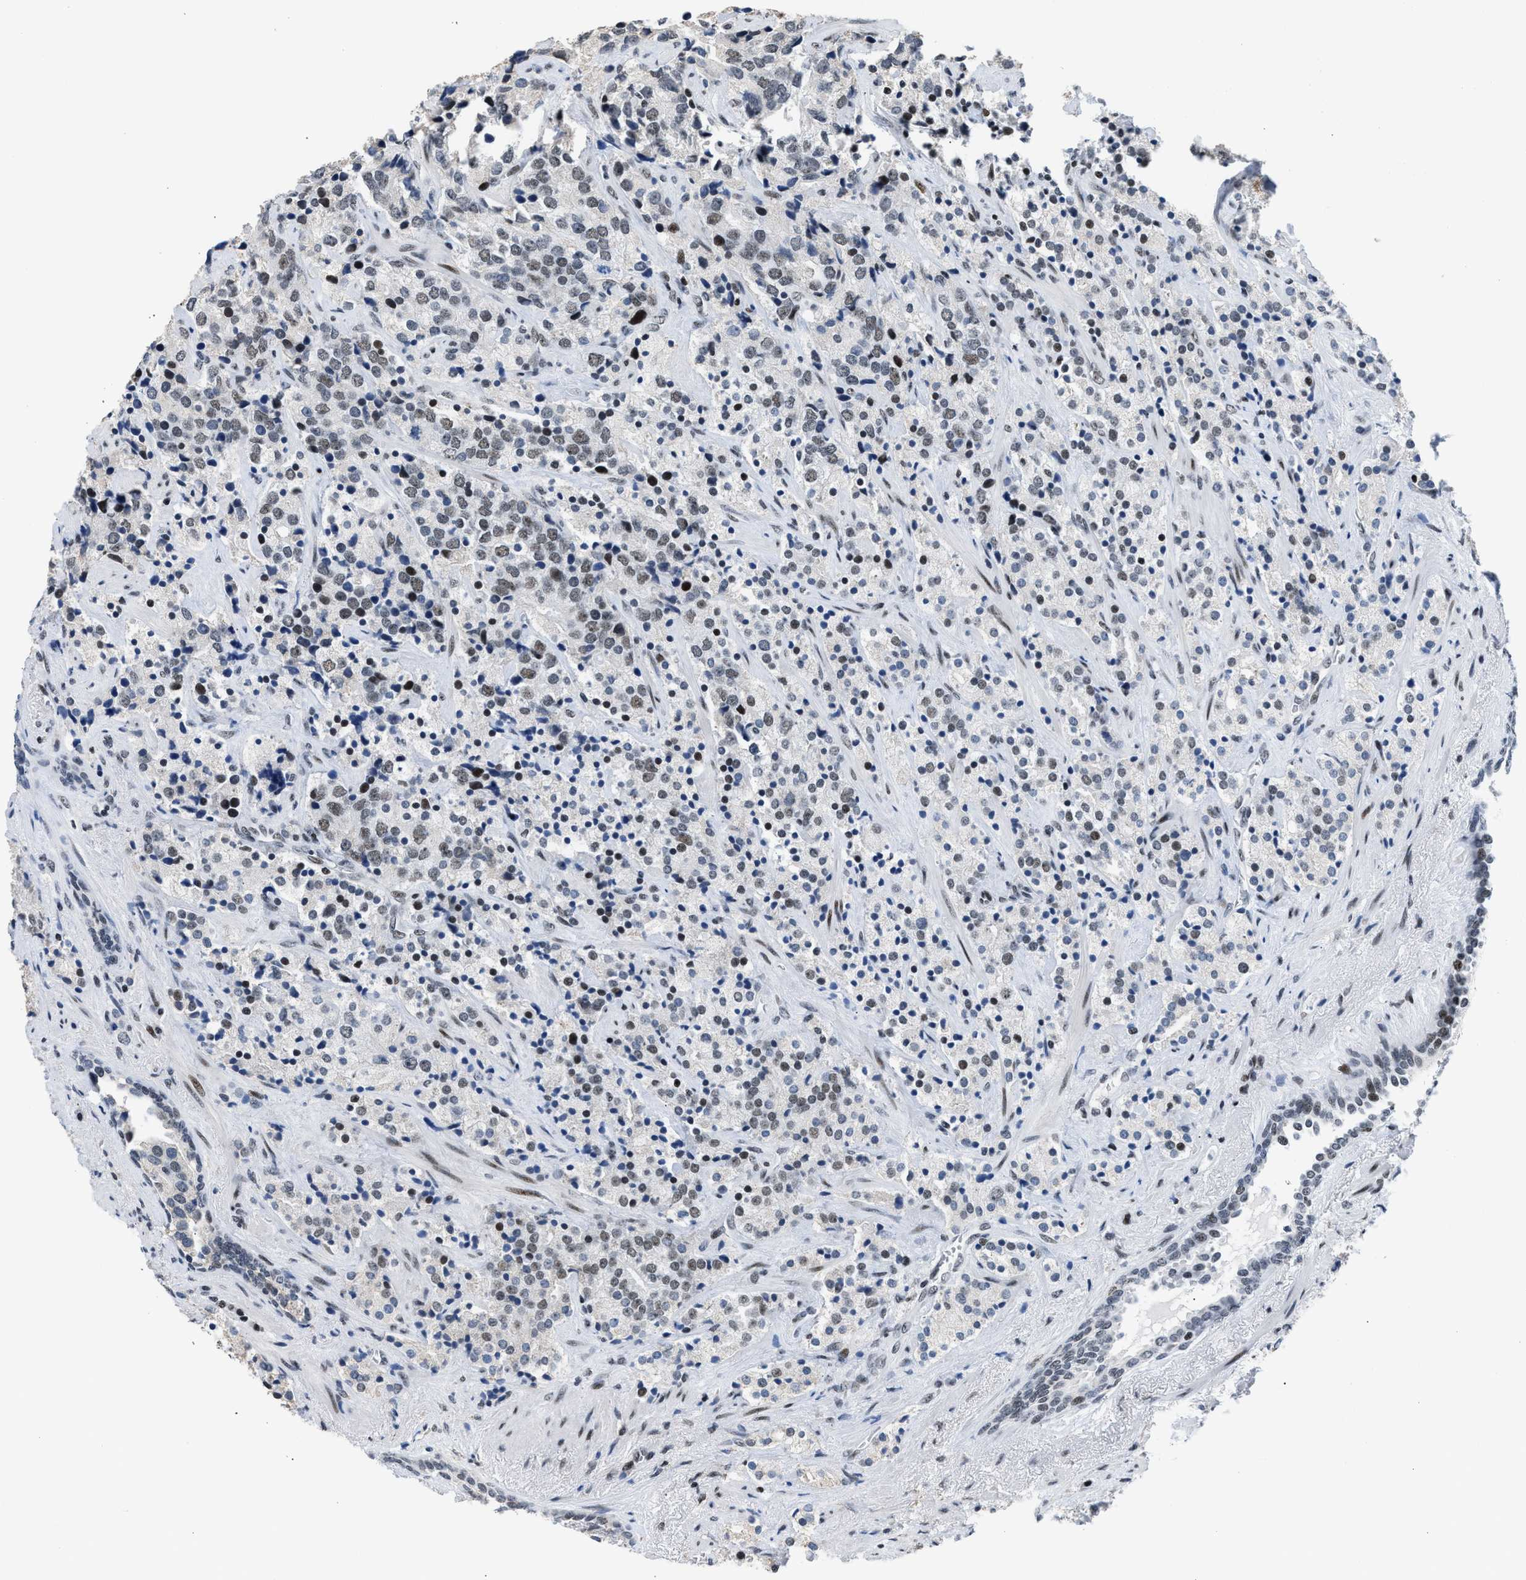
{"staining": {"intensity": "weak", "quantity": "25%-75%", "location": "nuclear"}, "tissue": "prostate cancer", "cell_type": "Tumor cells", "image_type": "cancer", "snomed": [{"axis": "morphology", "description": "Adenocarcinoma, High grade"}, {"axis": "topography", "description": "Prostate"}], "caption": "Brown immunohistochemical staining in human prostate cancer demonstrates weak nuclear staining in about 25%-75% of tumor cells.", "gene": "TERF2IP", "patient": {"sex": "male", "age": 71}}